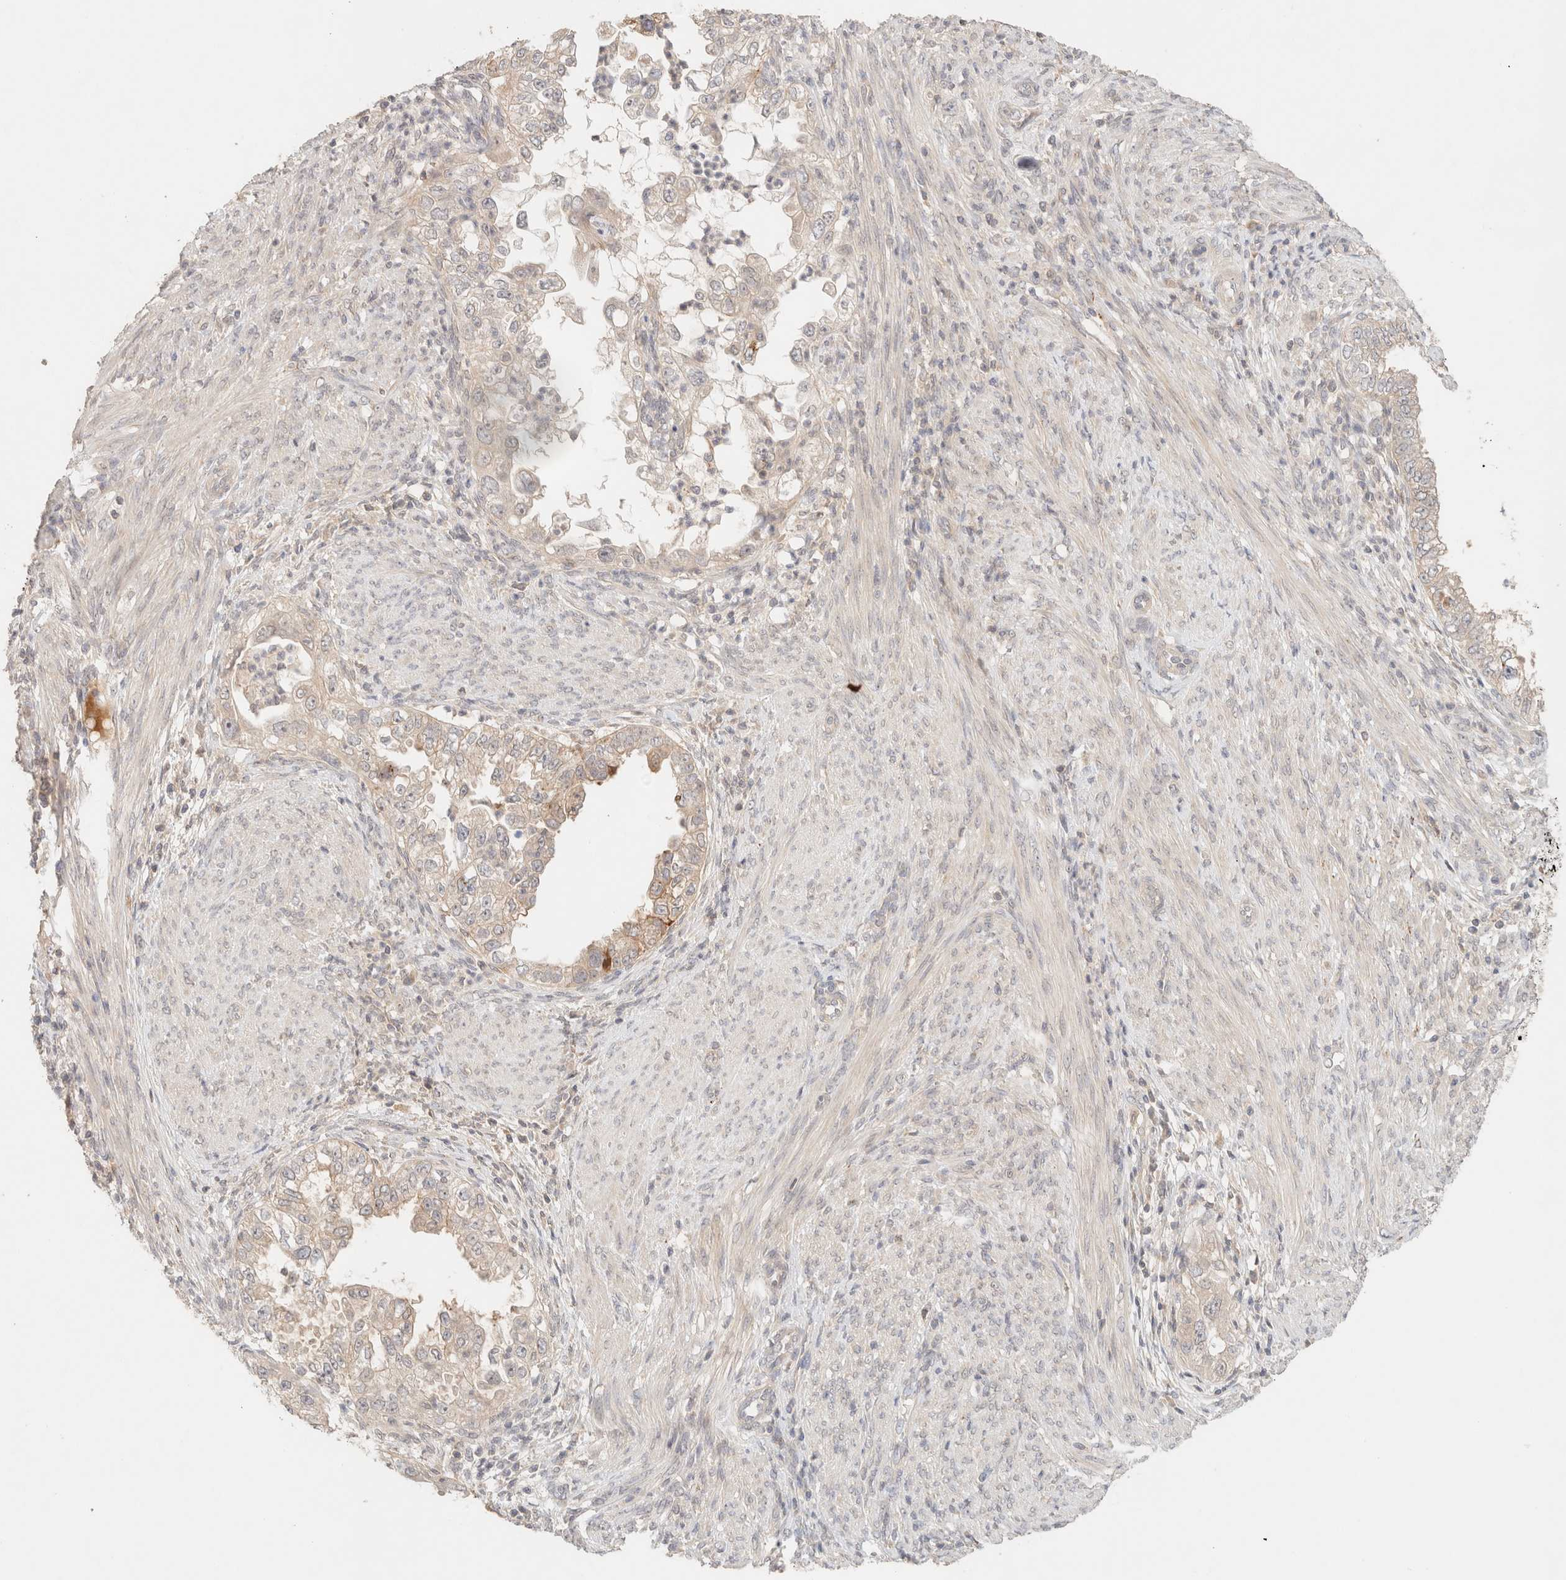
{"staining": {"intensity": "weak", "quantity": "25%-75%", "location": "cytoplasmic/membranous"}, "tissue": "endometrial cancer", "cell_type": "Tumor cells", "image_type": "cancer", "snomed": [{"axis": "morphology", "description": "Adenocarcinoma, NOS"}, {"axis": "topography", "description": "Endometrium"}], "caption": "DAB (3,3'-diaminobenzidine) immunohistochemical staining of human endometrial cancer demonstrates weak cytoplasmic/membranous protein expression in approximately 25%-75% of tumor cells.", "gene": "SARM1", "patient": {"sex": "female", "age": 85}}